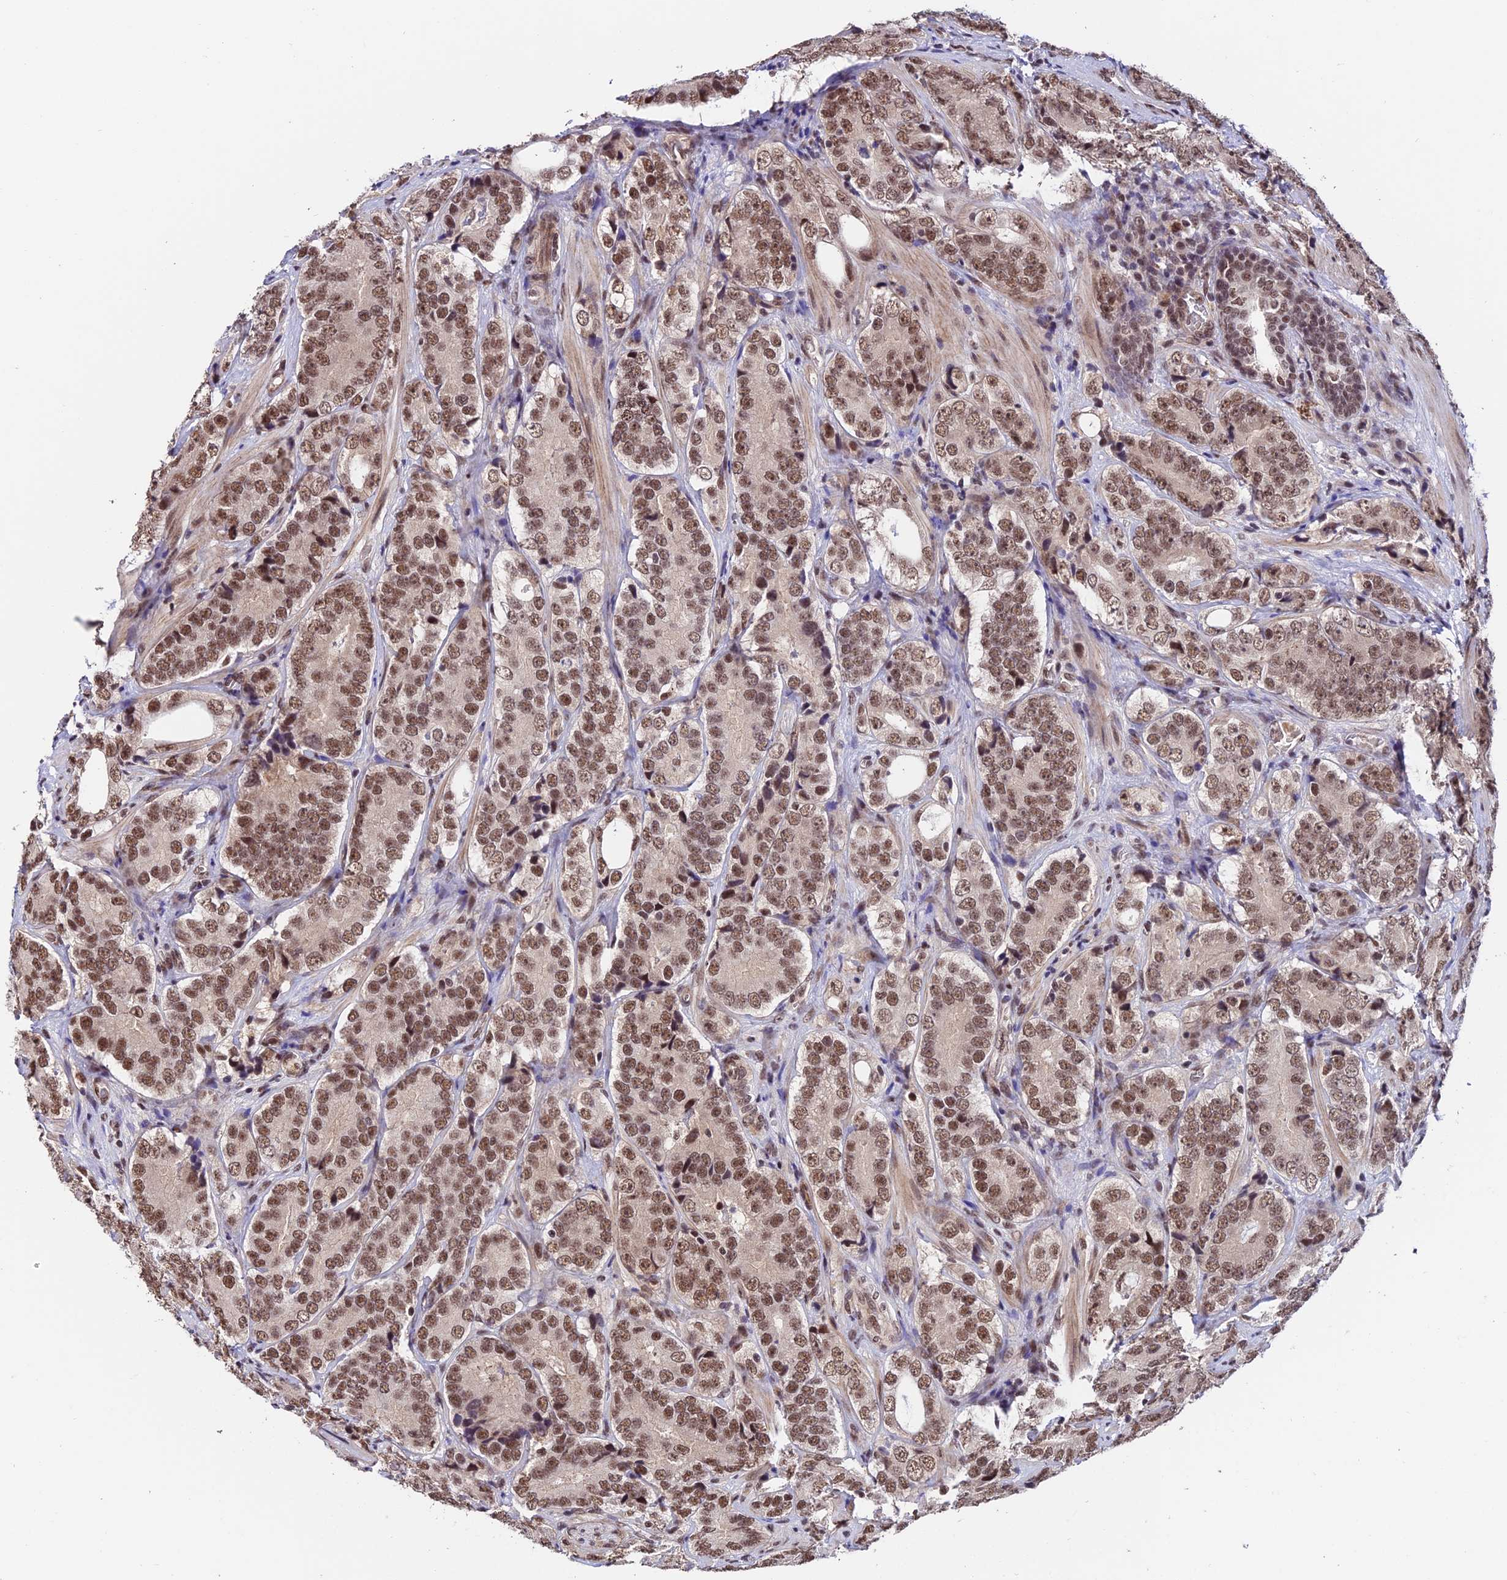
{"staining": {"intensity": "moderate", "quantity": ">75%", "location": "nuclear"}, "tissue": "prostate cancer", "cell_type": "Tumor cells", "image_type": "cancer", "snomed": [{"axis": "morphology", "description": "Adenocarcinoma, High grade"}, {"axis": "topography", "description": "Prostate"}], "caption": "Immunohistochemistry photomicrograph of high-grade adenocarcinoma (prostate) stained for a protein (brown), which shows medium levels of moderate nuclear staining in about >75% of tumor cells.", "gene": "RBM42", "patient": {"sex": "male", "age": 56}}